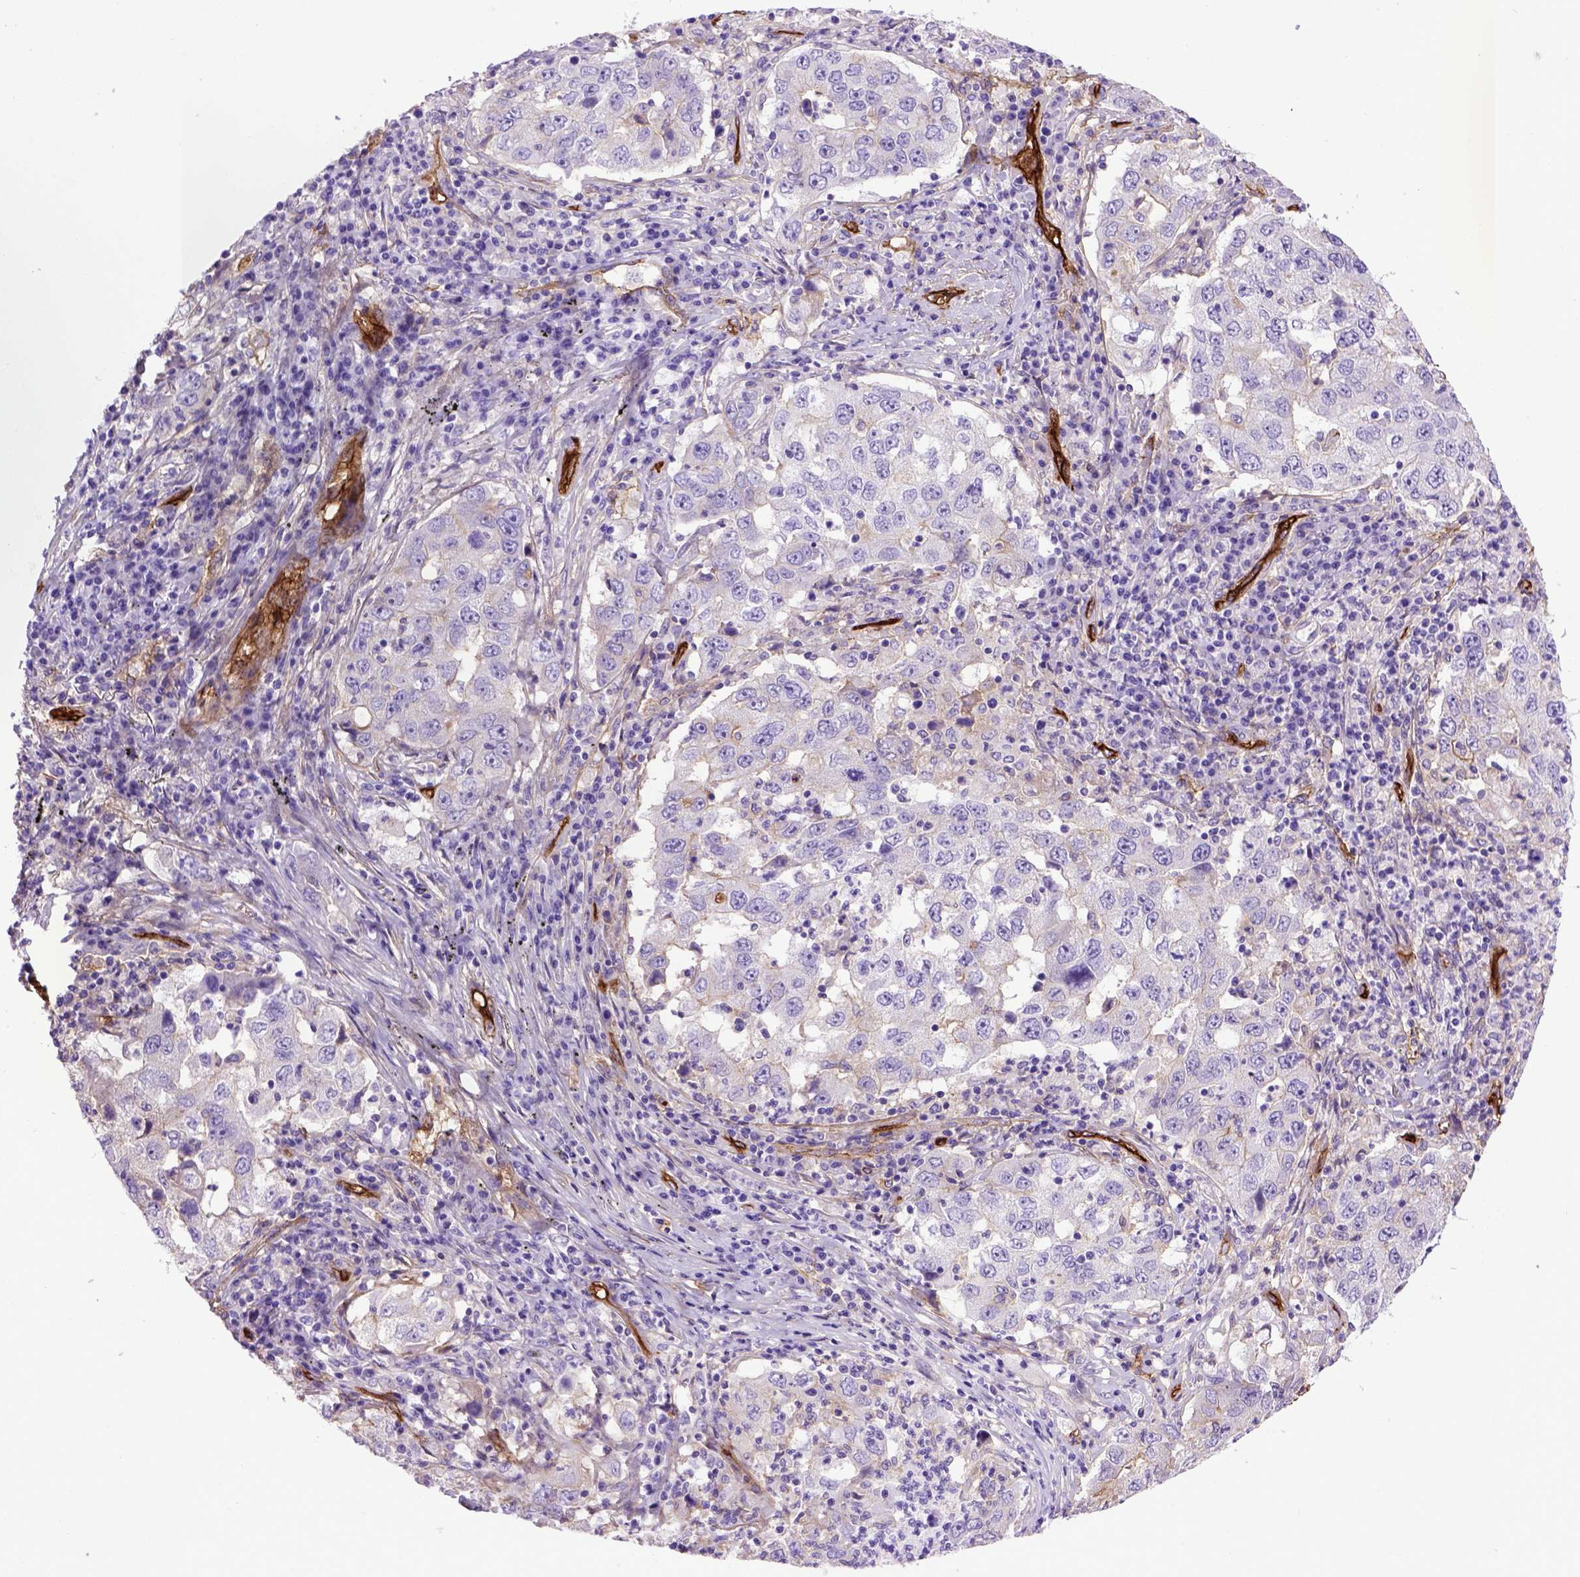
{"staining": {"intensity": "negative", "quantity": "none", "location": "none"}, "tissue": "lung cancer", "cell_type": "Tumor cells", "image_type": "cancer", "snomed": [{"axis": "morphology", "description": "Adenocarcinoma, NOS"}, {"axis": "topography", "description": "Lung"}], "caption": "High power microscopy photomicrograph of an immunohistochemistry histopathology image of lung cancer, revealing no significant expression in tumor cells.", "gene": "ENG", "patient": {"sex": "male", "age": 73}}